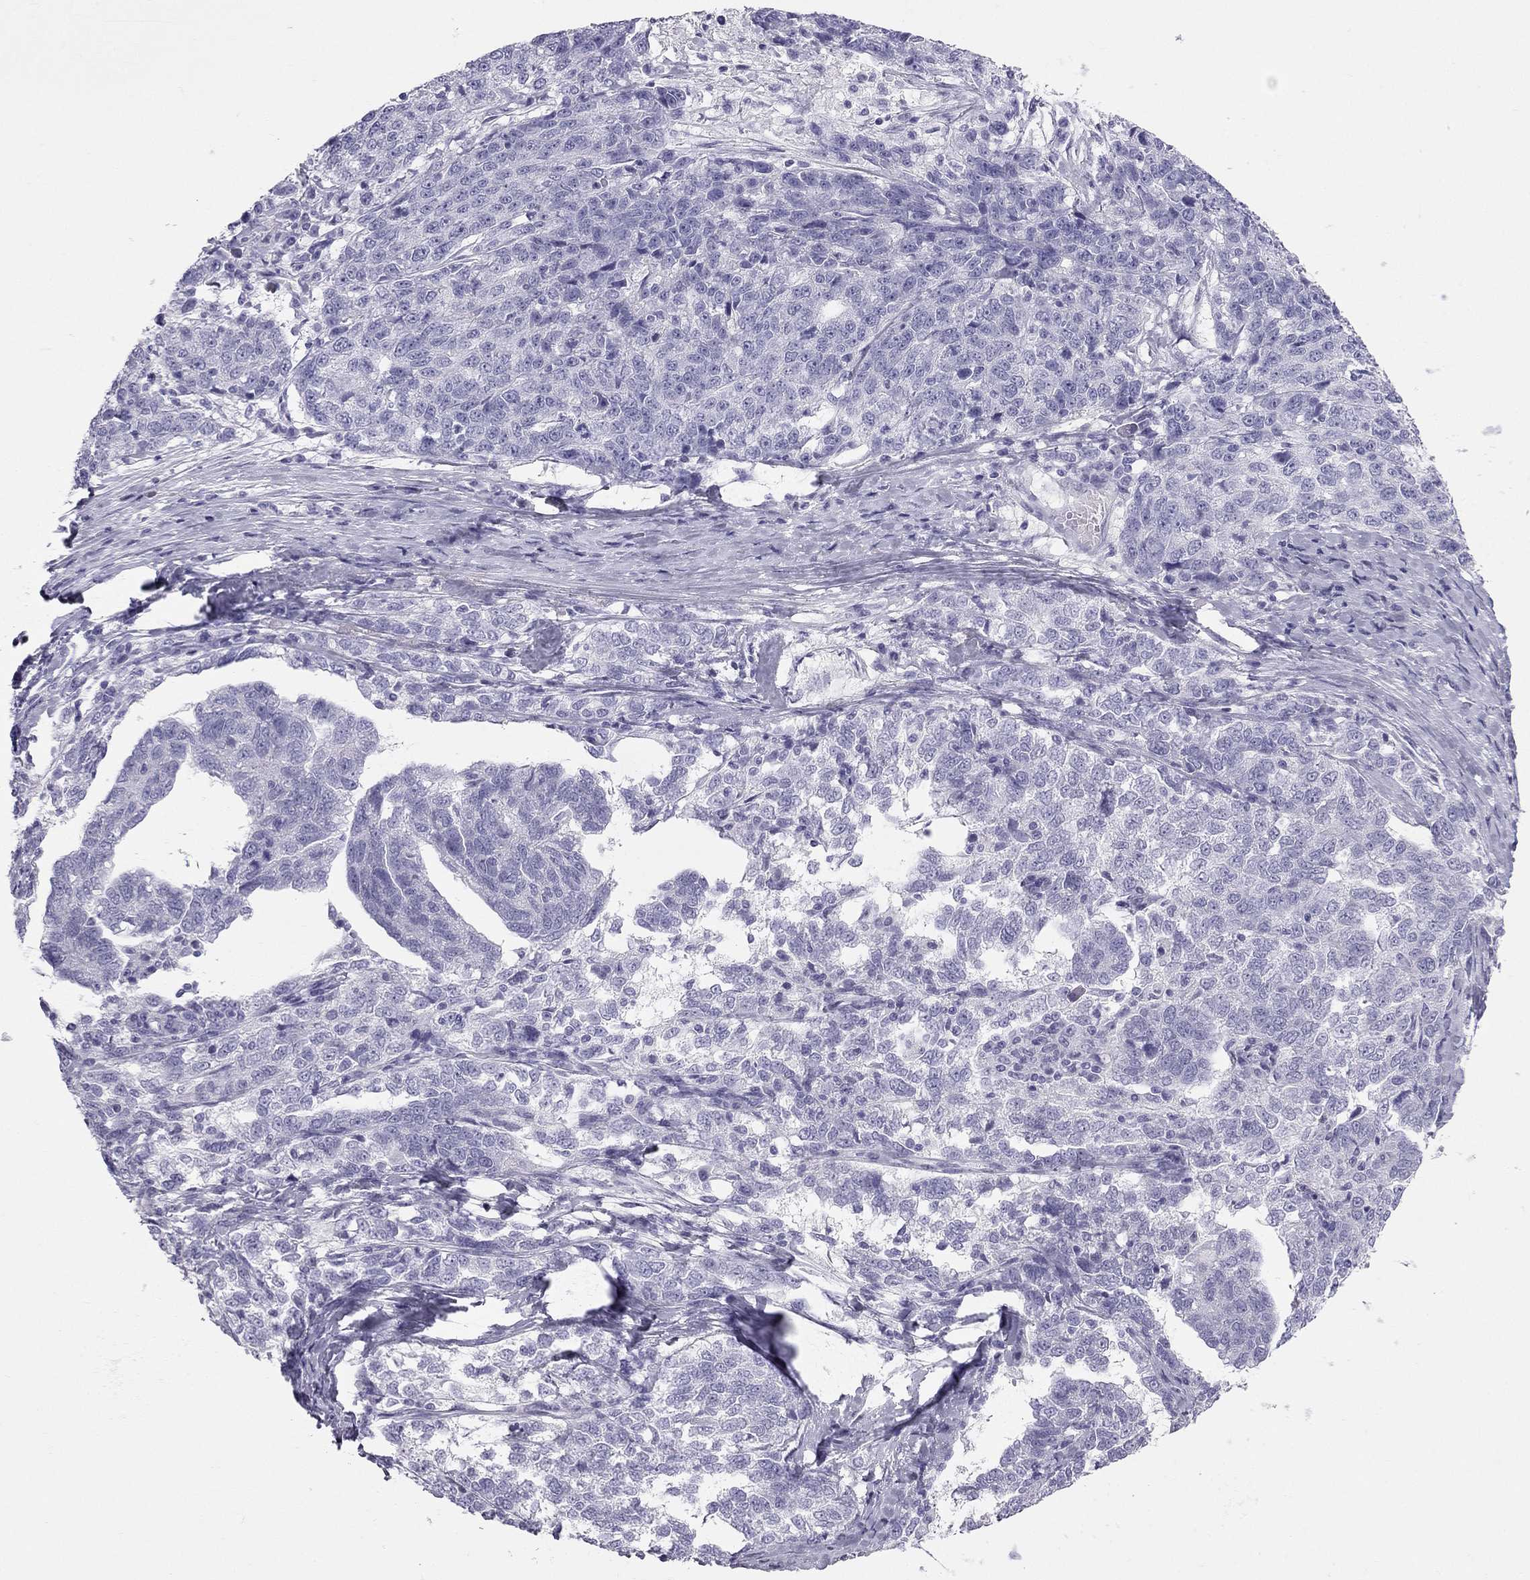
{"staining": {"intensity": "negative", "quantity": "none", "location": "none"}, "tissue": "ovarian cancer", "cell_type": "Tumor cells", "image_type": "cancer", "snomed": [{"axis": "morphology", "description": "Cystadenocarcinoma, serous, NOS"}, {"axis": "topography", "description": "Ovary"}], "caption": "IHC photomicrograph of neoplastic tissue: serous cystadenocarcinoma (ovarian) stained with DAB (3,3'-diaminobenzidine) demonstrates no significant protein staining in tumor cells. The staining was performed using DAB to visualize the protein expression in brown, while the nuclei were stained in blue with hematoxylin (Magnification: 20x).", "gene": "TRPM3", "patient": {"sex": "female", "age": 71}}